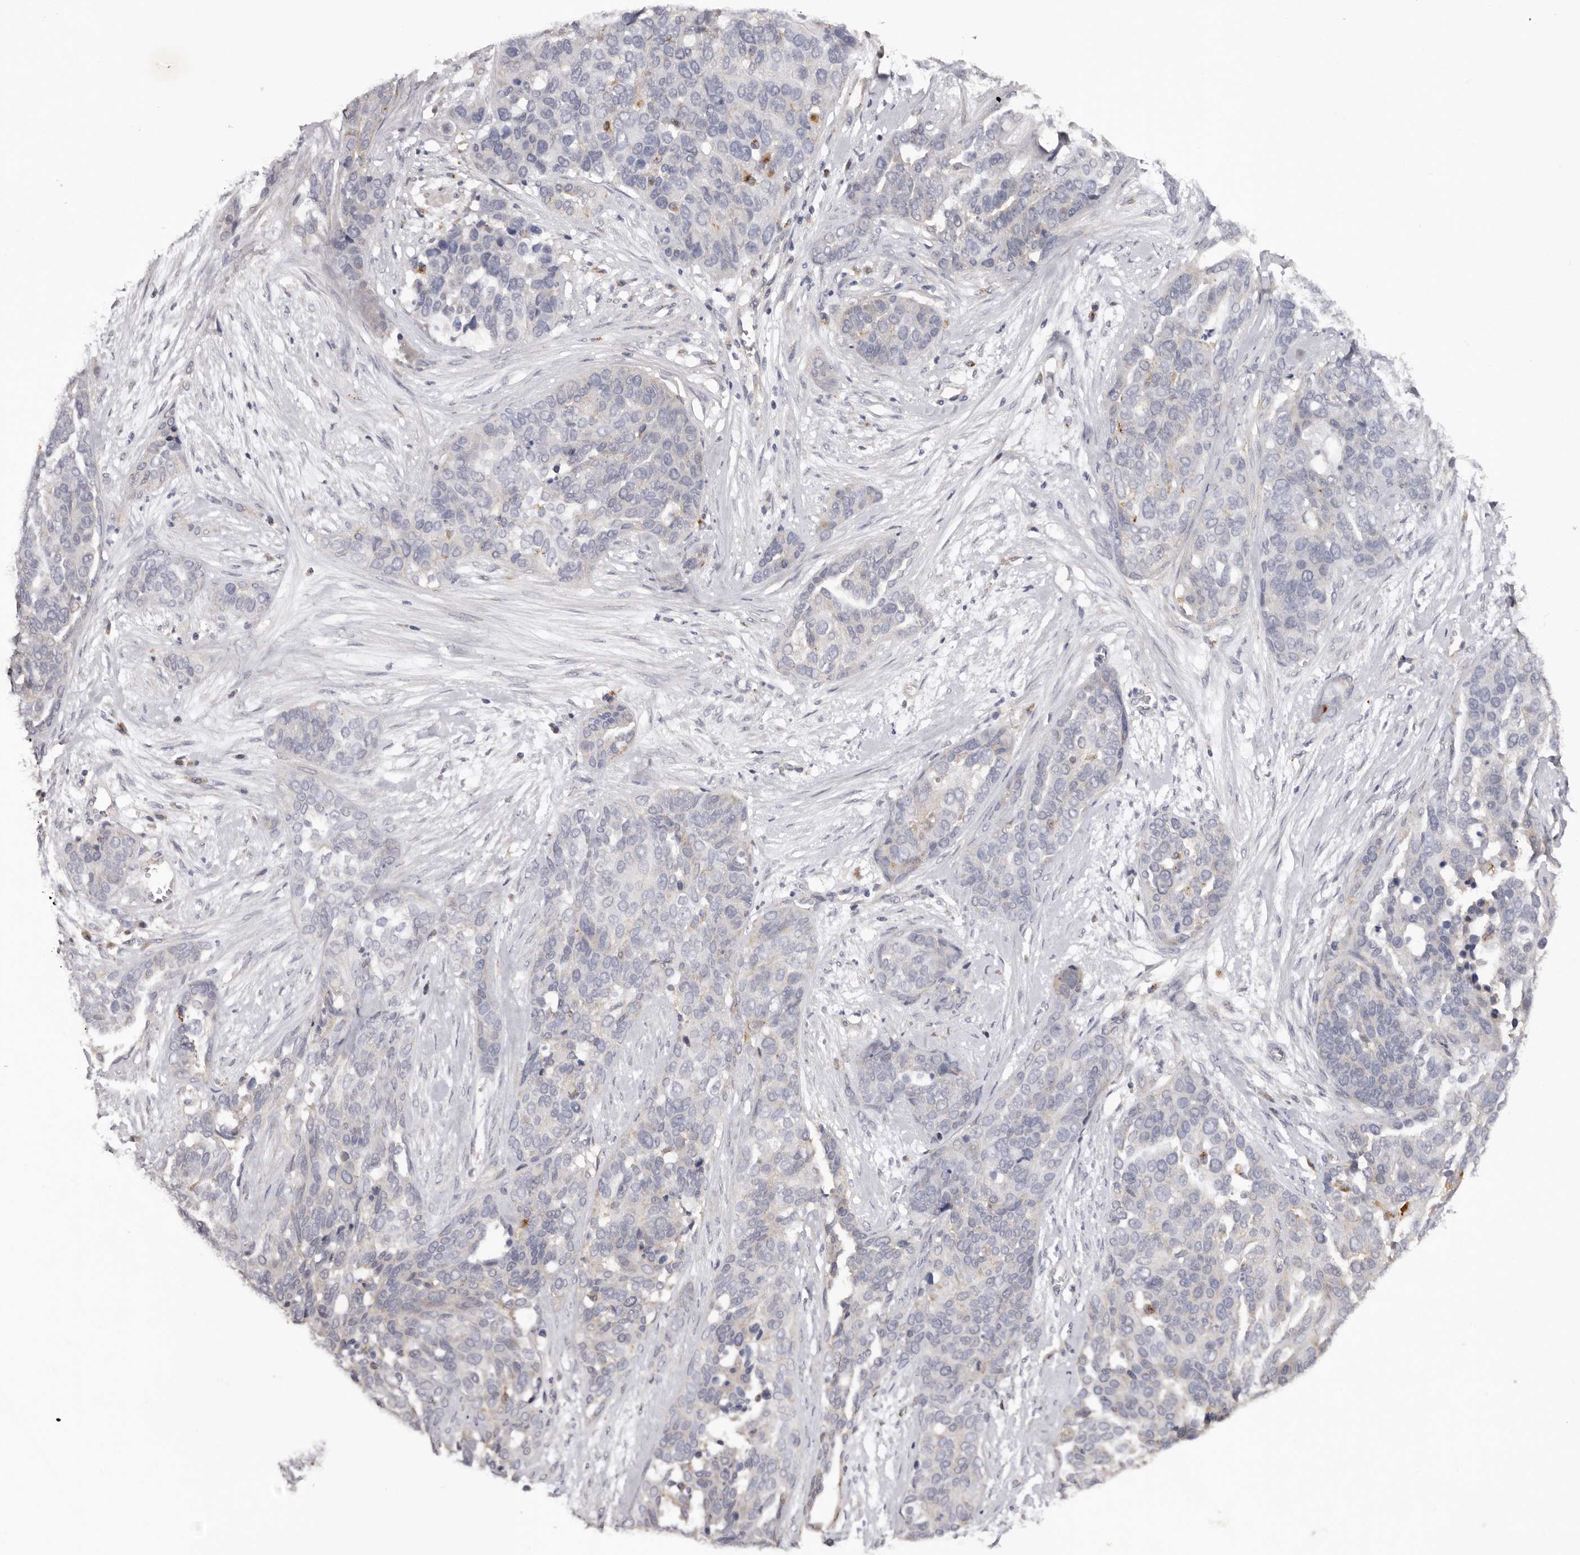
{"staining": {"intensity": "negative", "quantity": "none", "location": "none"}, "tissue": "ovarian cancer", "cell_type": "Tumor cells", "image_type": "cancer", "snomed": [{"axis": "morphology", "description": "Cystadenocarcinoma, serous, NOS"}, {"axis": "topography", "description": "Ovary"}], "caption": "Tumor cells are negative for brown protein staining in serous cystadenocarcinoma (ovarian).", "gene": "DAP", "patient": {"sex": "female", "age": 44}}